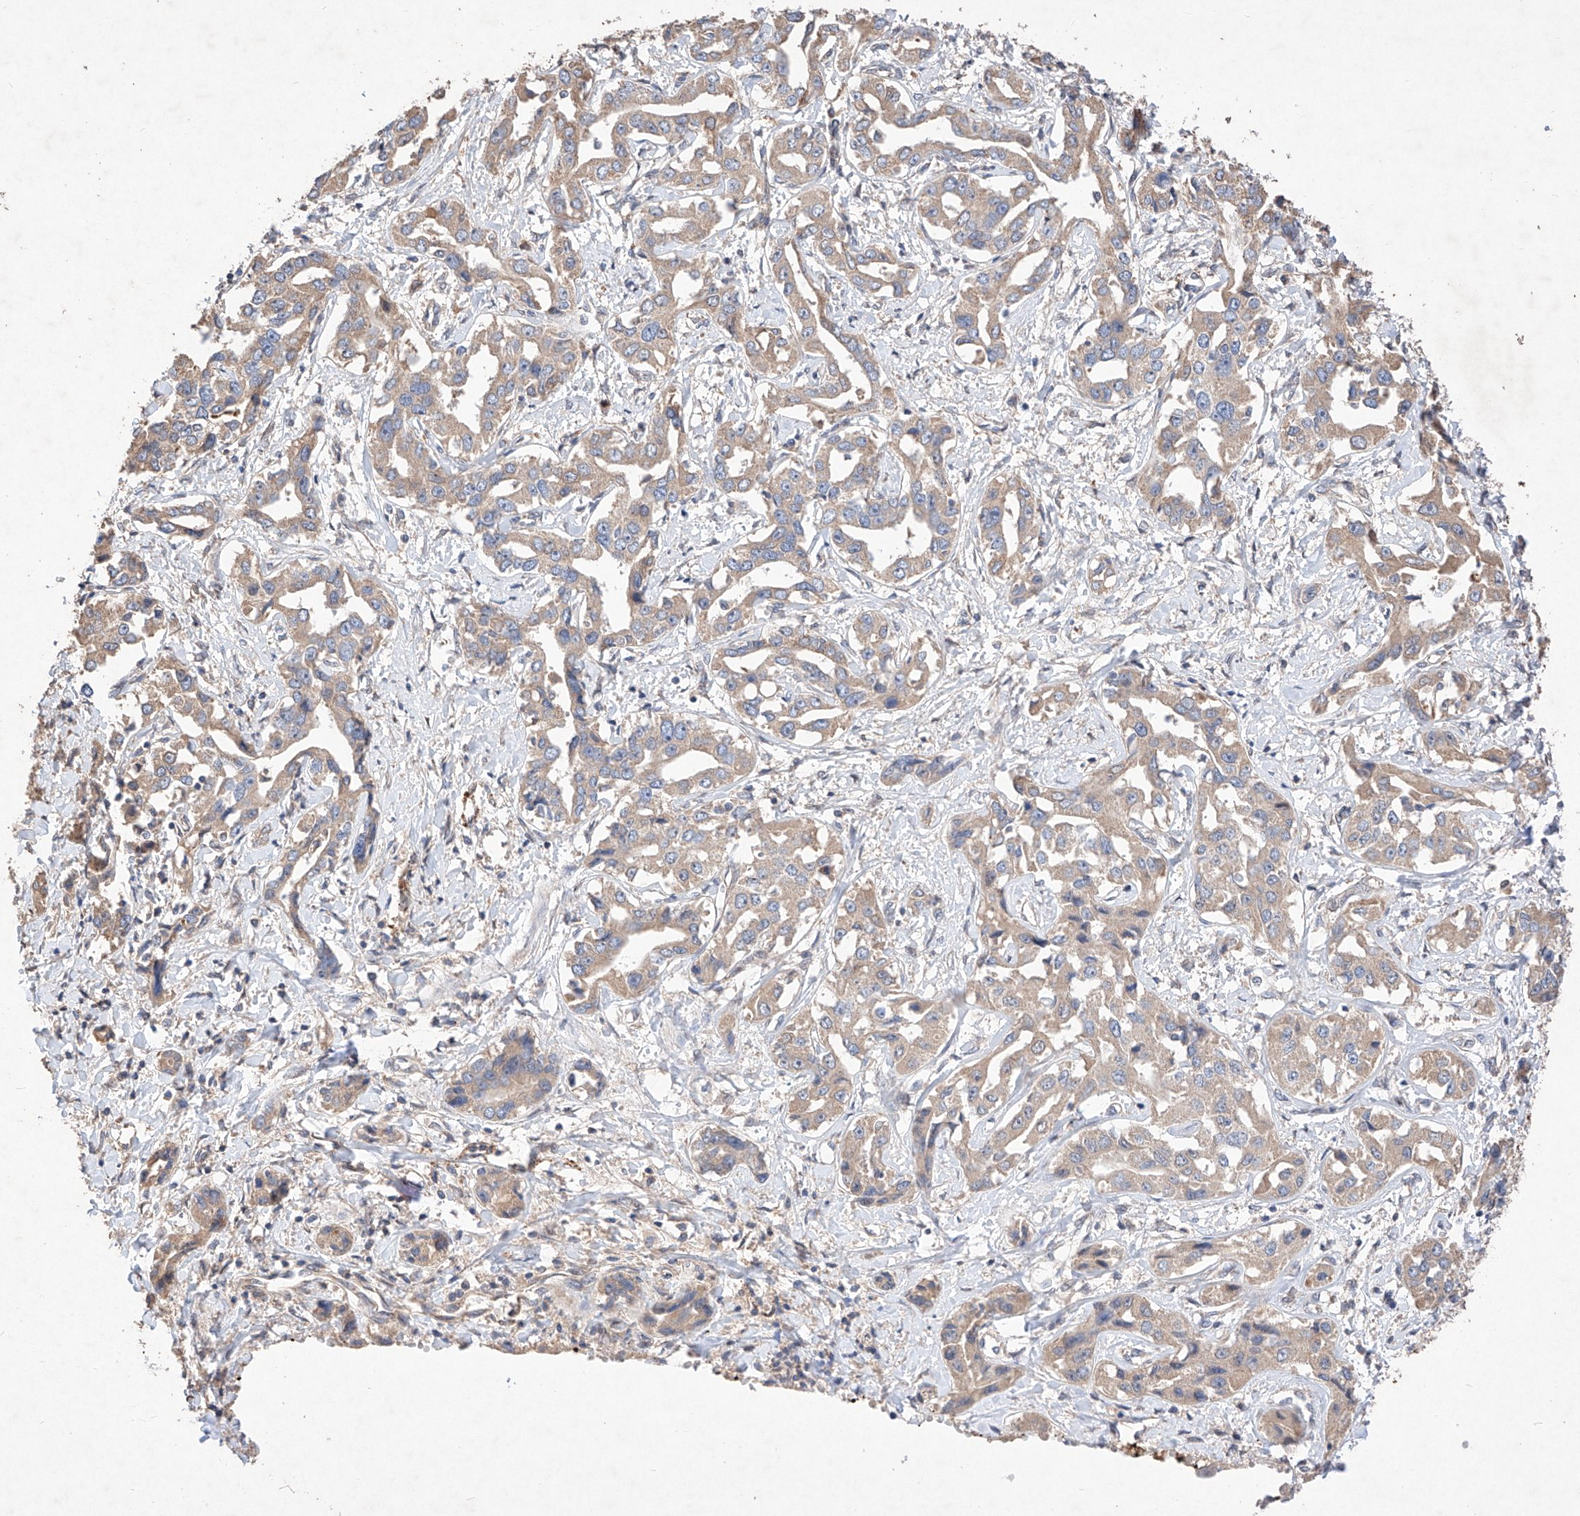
{"staining": {"intensity": "weak", "quantity": ">75%", "location": "cytoplasmic/membranous"}, "tissue": "liver cancer", "cell_type": "Tumor cells", "image_type": "cancer", "snomed": [{"axis": "morphology", "description": "Cholangiocarcinoma"}, {"axis": "topography", "description": "Liver"}], "caption": "Immunohistochemistry histopathology image of human liver cancer (cholangiocarcinoma) stained for a protein (brown), which reveals low levels of weak cytoplasmic/membranous staining in approximately >75% of tumor cells.", "gene": "C6orf62", "patient": {"sex": "male", "age": 59}}